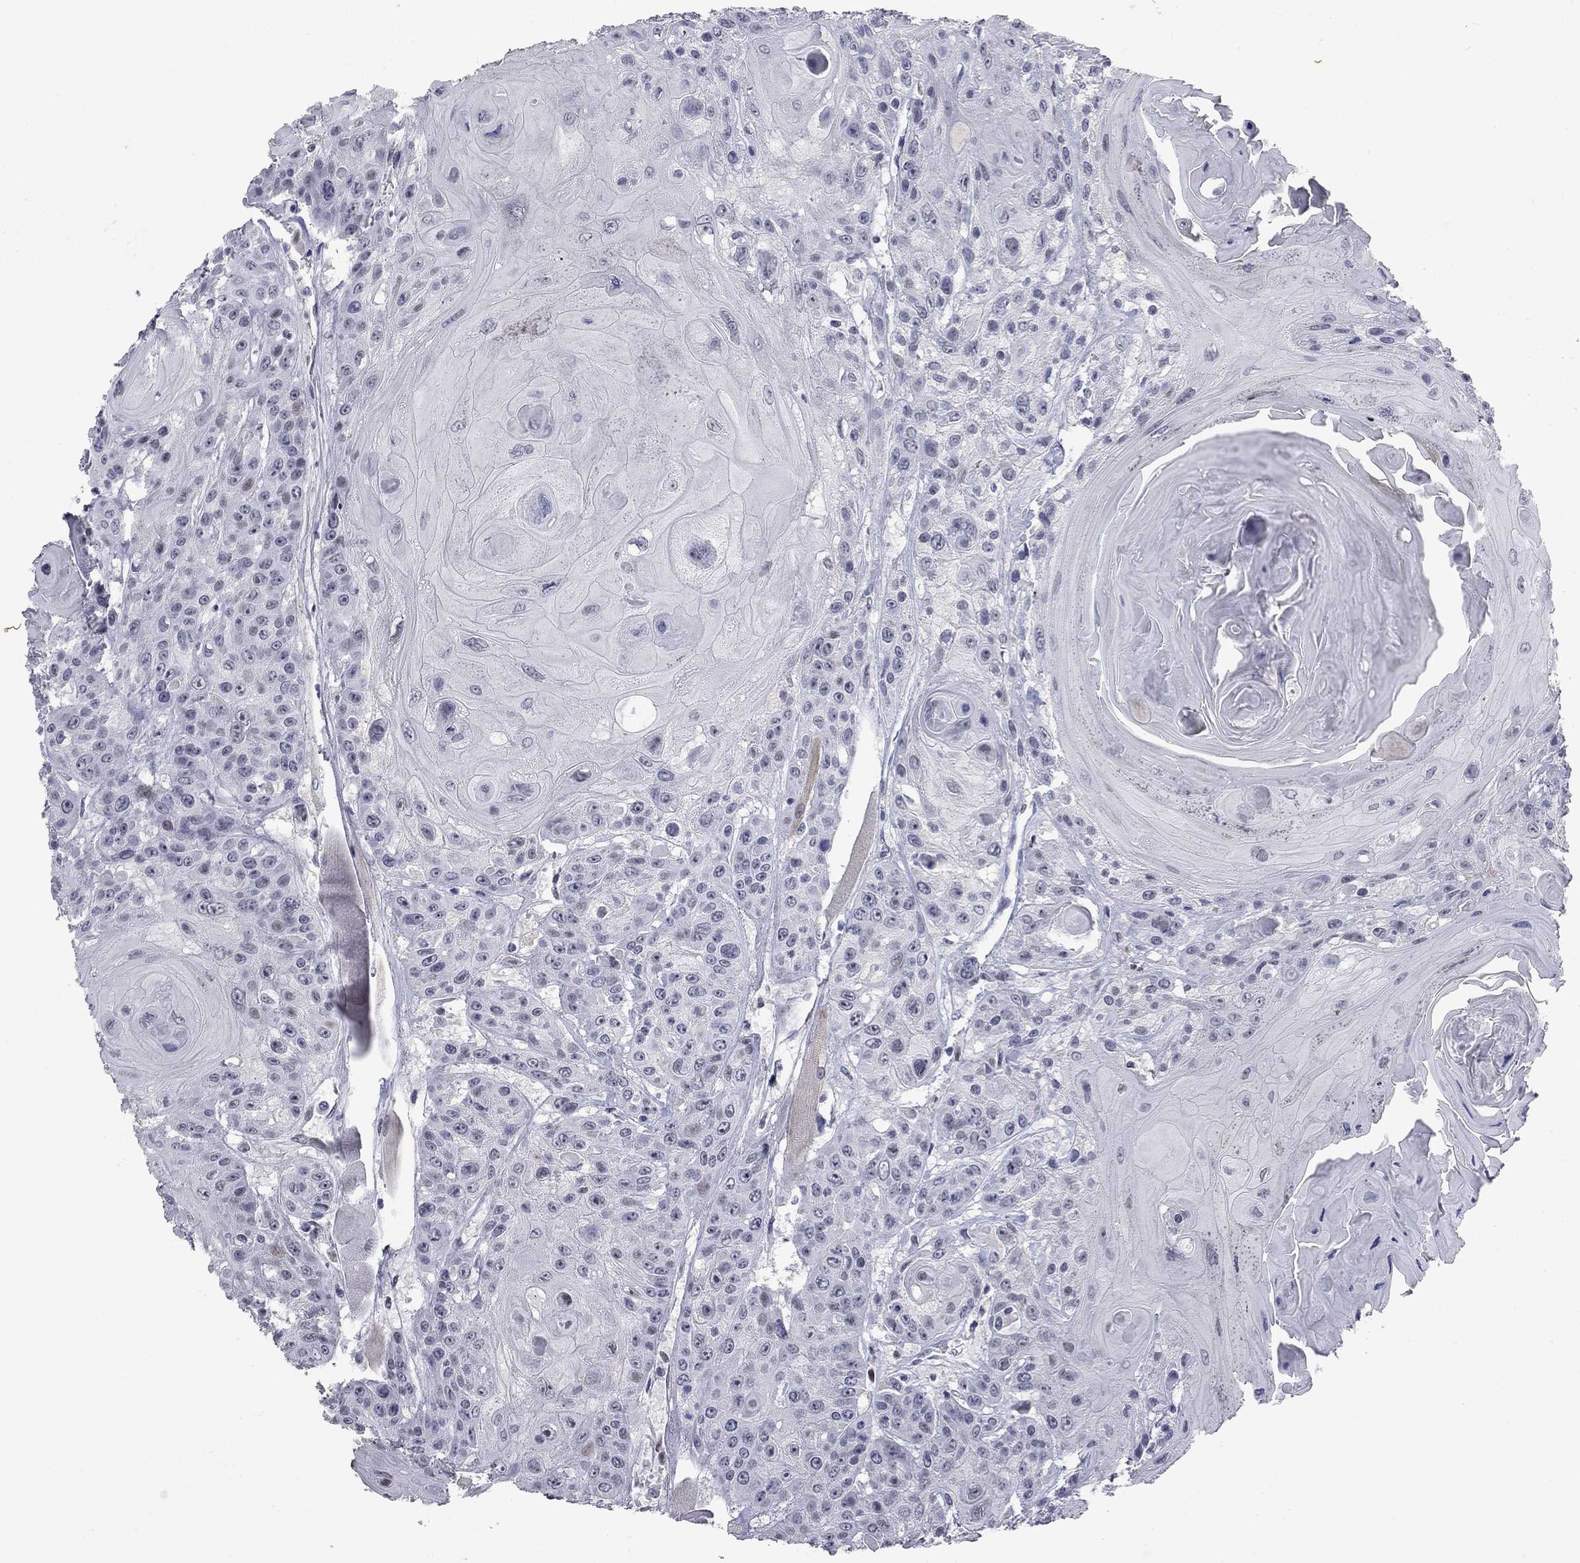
{"staining": {"intensity": "negative", "quantity": "none", "location": "none"}, "tissue": "head and neck cancer", "cell_type": "Tumor cells", "image_type": "cancer", "snomed": [{"axis": "morphology", "description": "Squamous cell carcinoma, NOS"}, {"axis": "topography", "description": "Head-Neck"}], "caption": "A high-resolution histopathology image shows IHC staining of head and neck cancer (squamous cell carcinoma), which displays no significant expression in tumor cells.", "gene": "ZNF154", "patient": {"sex": "female", "age": 59}}